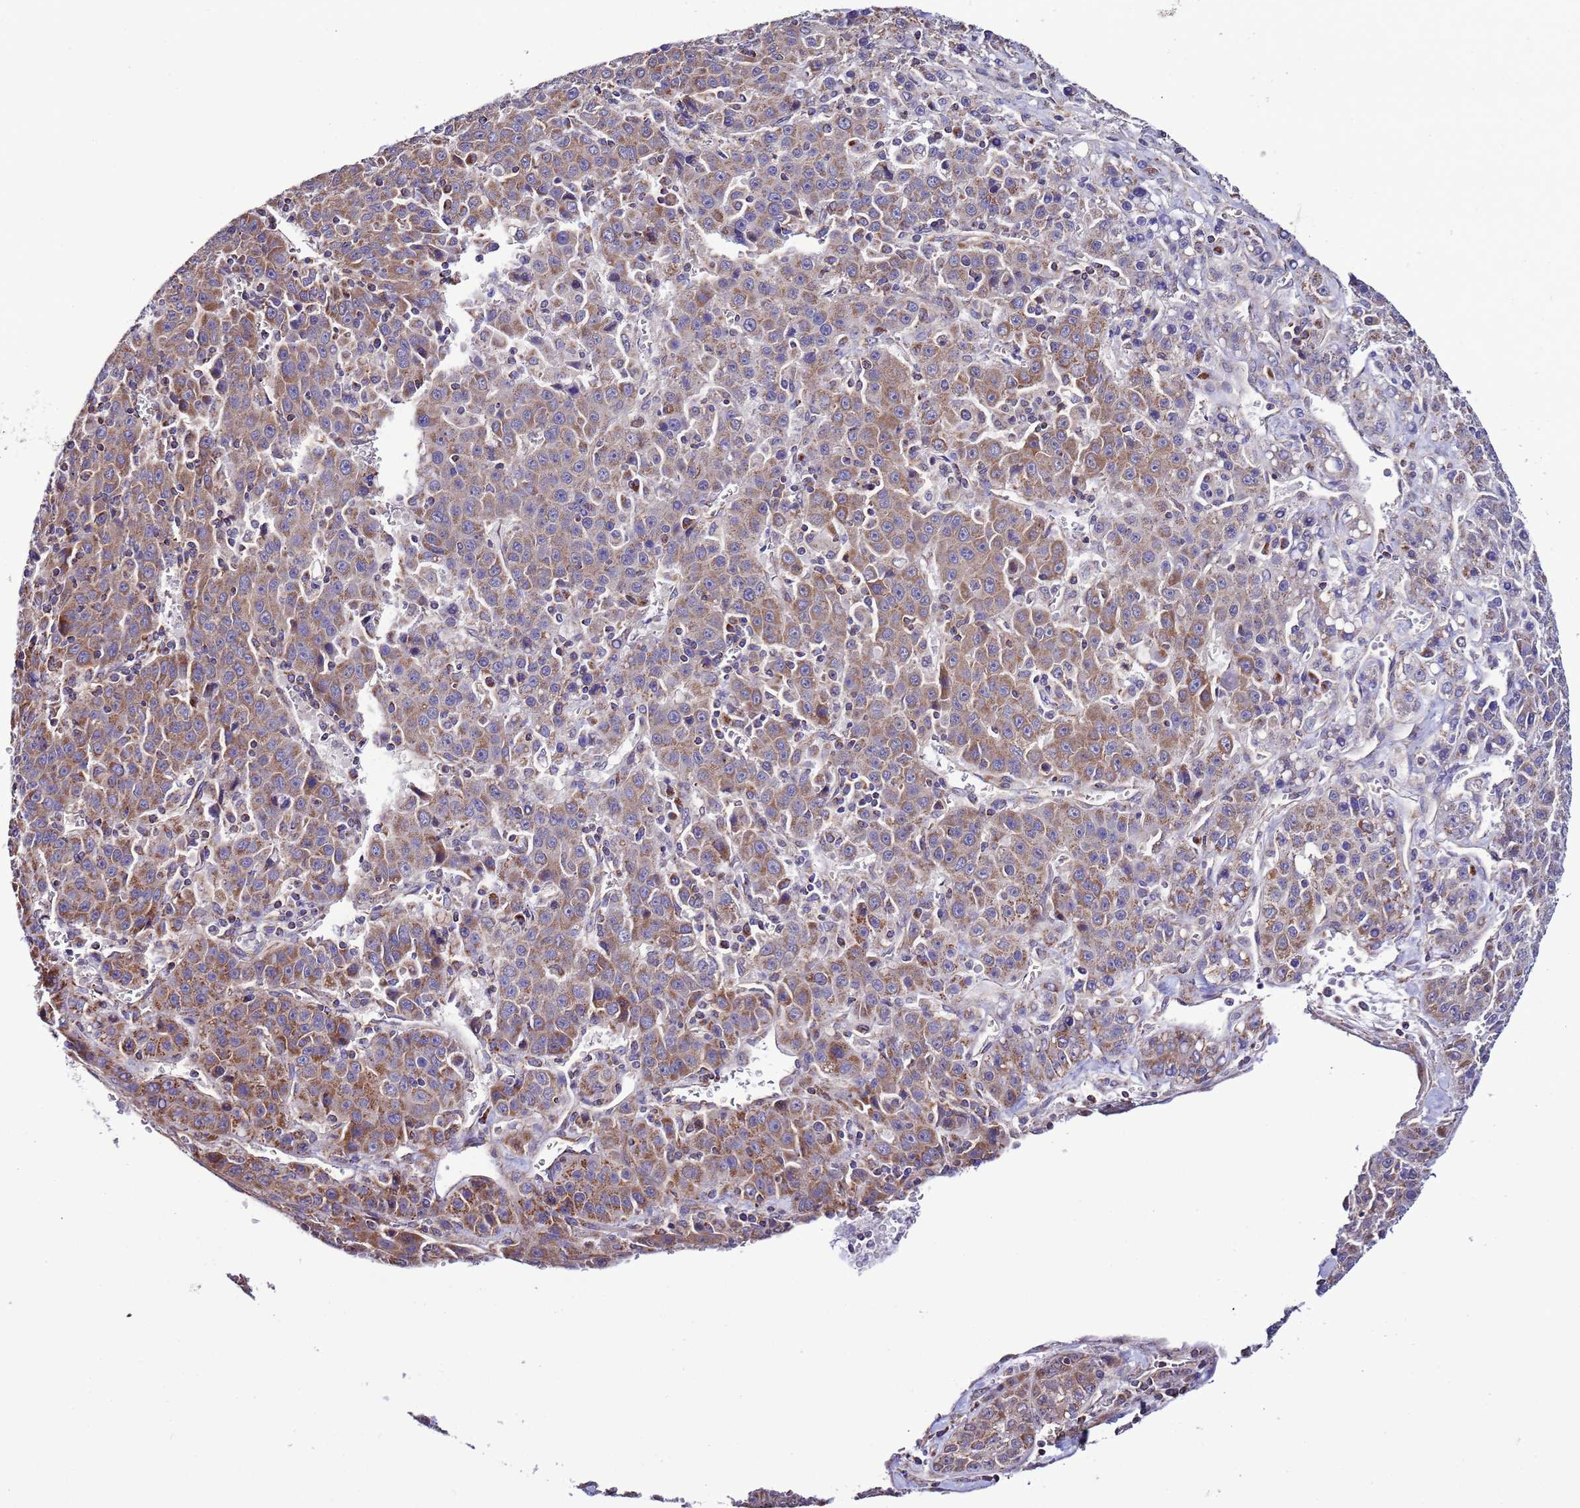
{"staining": {"intensity": "moderate", "quantity": ">75%", "location": "cytoplasmic/membranous"}, "tissue": "liver cancer", "cell_type": "Tumor cells", "image_type": "cancer", "snomed": [{"axis": "morphology", "description": "Carcinoma, Hepatocellular, NOS"}, {"axis": "topography", "description": "Liver"}], "caption": "The image exhibits staining of liver cancer, revealing moderate cytoplasmic/membranous protein expression (brown color) within tumor cells.", "gene": "AHI1", "patient": {"sex": "female", "age": 53}}